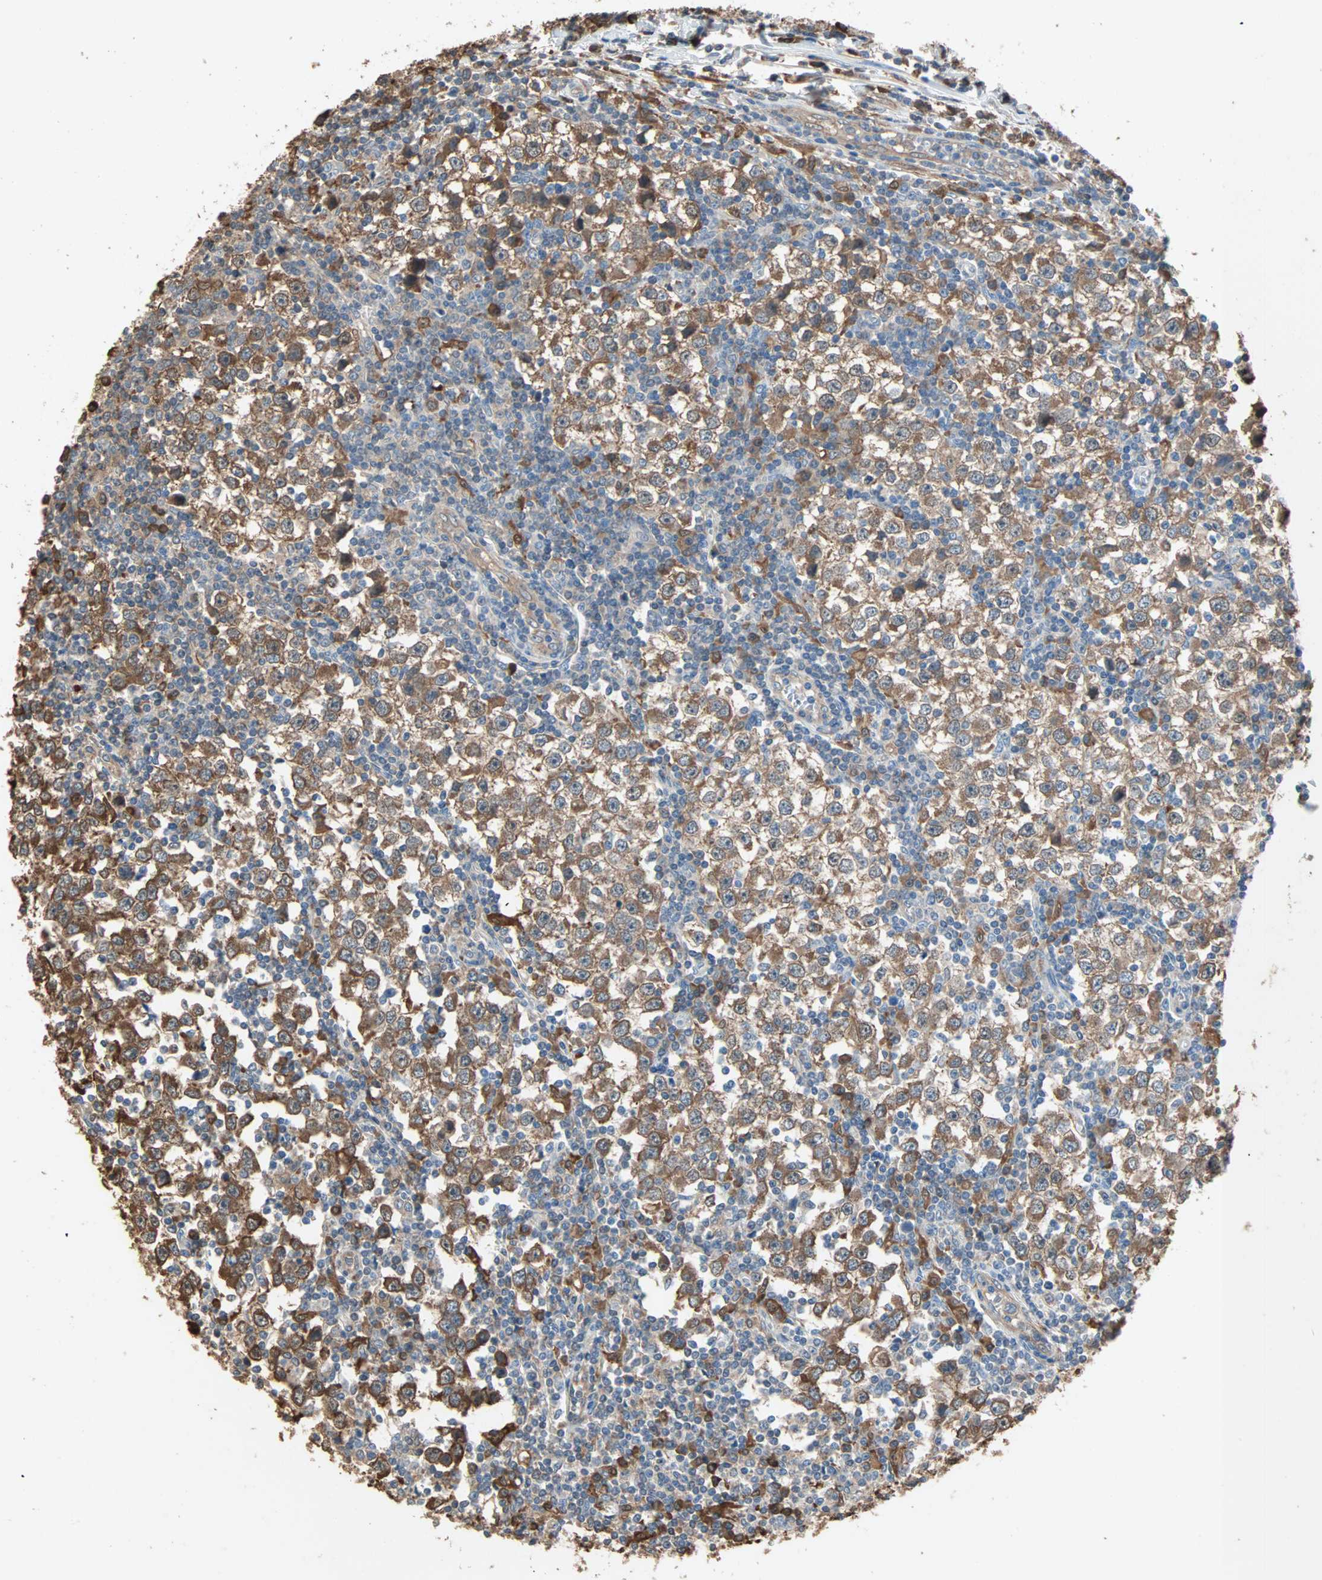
{"staining": {"intensity": "moderate", "quantity": ">75%", "location": "cytoplasmic/membranous"}, "tissue": "testis cancer", "cell_type": "Tumor cells", "image_type": "cancer", "snomed": [{"axis": "morphology", "description": "Seminoma, NOS"}, {"axis": "topography", "description": "Testis"}], "caption": "Seminoma (testis) stained for a protein exhibits moderate cytoplasmic/membranous positivity in tumor cells.", "gene": "PRDX1", "patient": {"sex": "male", "age": 65}}